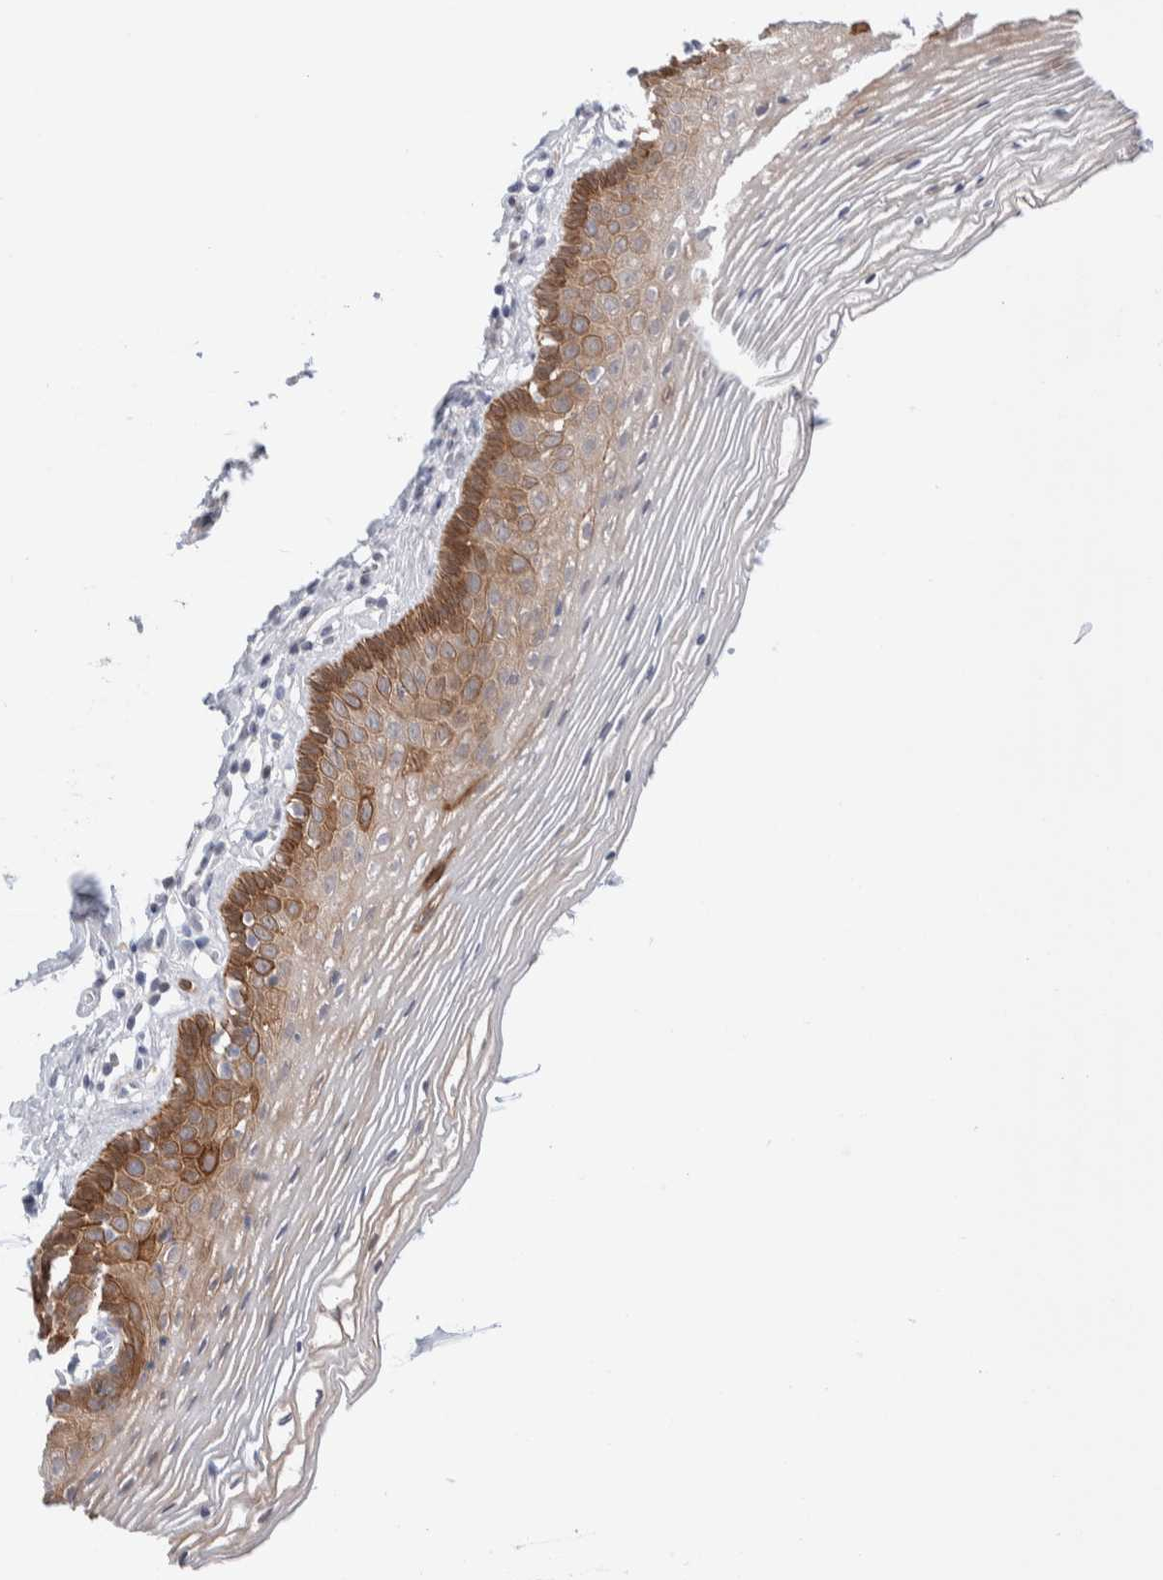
{"staining": {"intensity": "moderate", "quantity": "25%-75%", "location": "cytoplasmic/membranous"}, "tissue": "vagina", "cell_type": "Squamous epithelial cells", "image_type": "normal", "snomed": [{"axis": "morphology", "description": "Normal tissue, NOS"}, {"axis": "topography", "description": "Vagina"}], "caption": "Immunohistochemical staining of benign human vagina demonstrates moderate cytoplasmic/membranous protein staining in about 25%-75% of squamous epithelial cells. Ihc stains the protein of interest in brown and the nuclei are stained blue.", "gene": "C1orf112", "patient": {"sex": "female", "age": 32}}